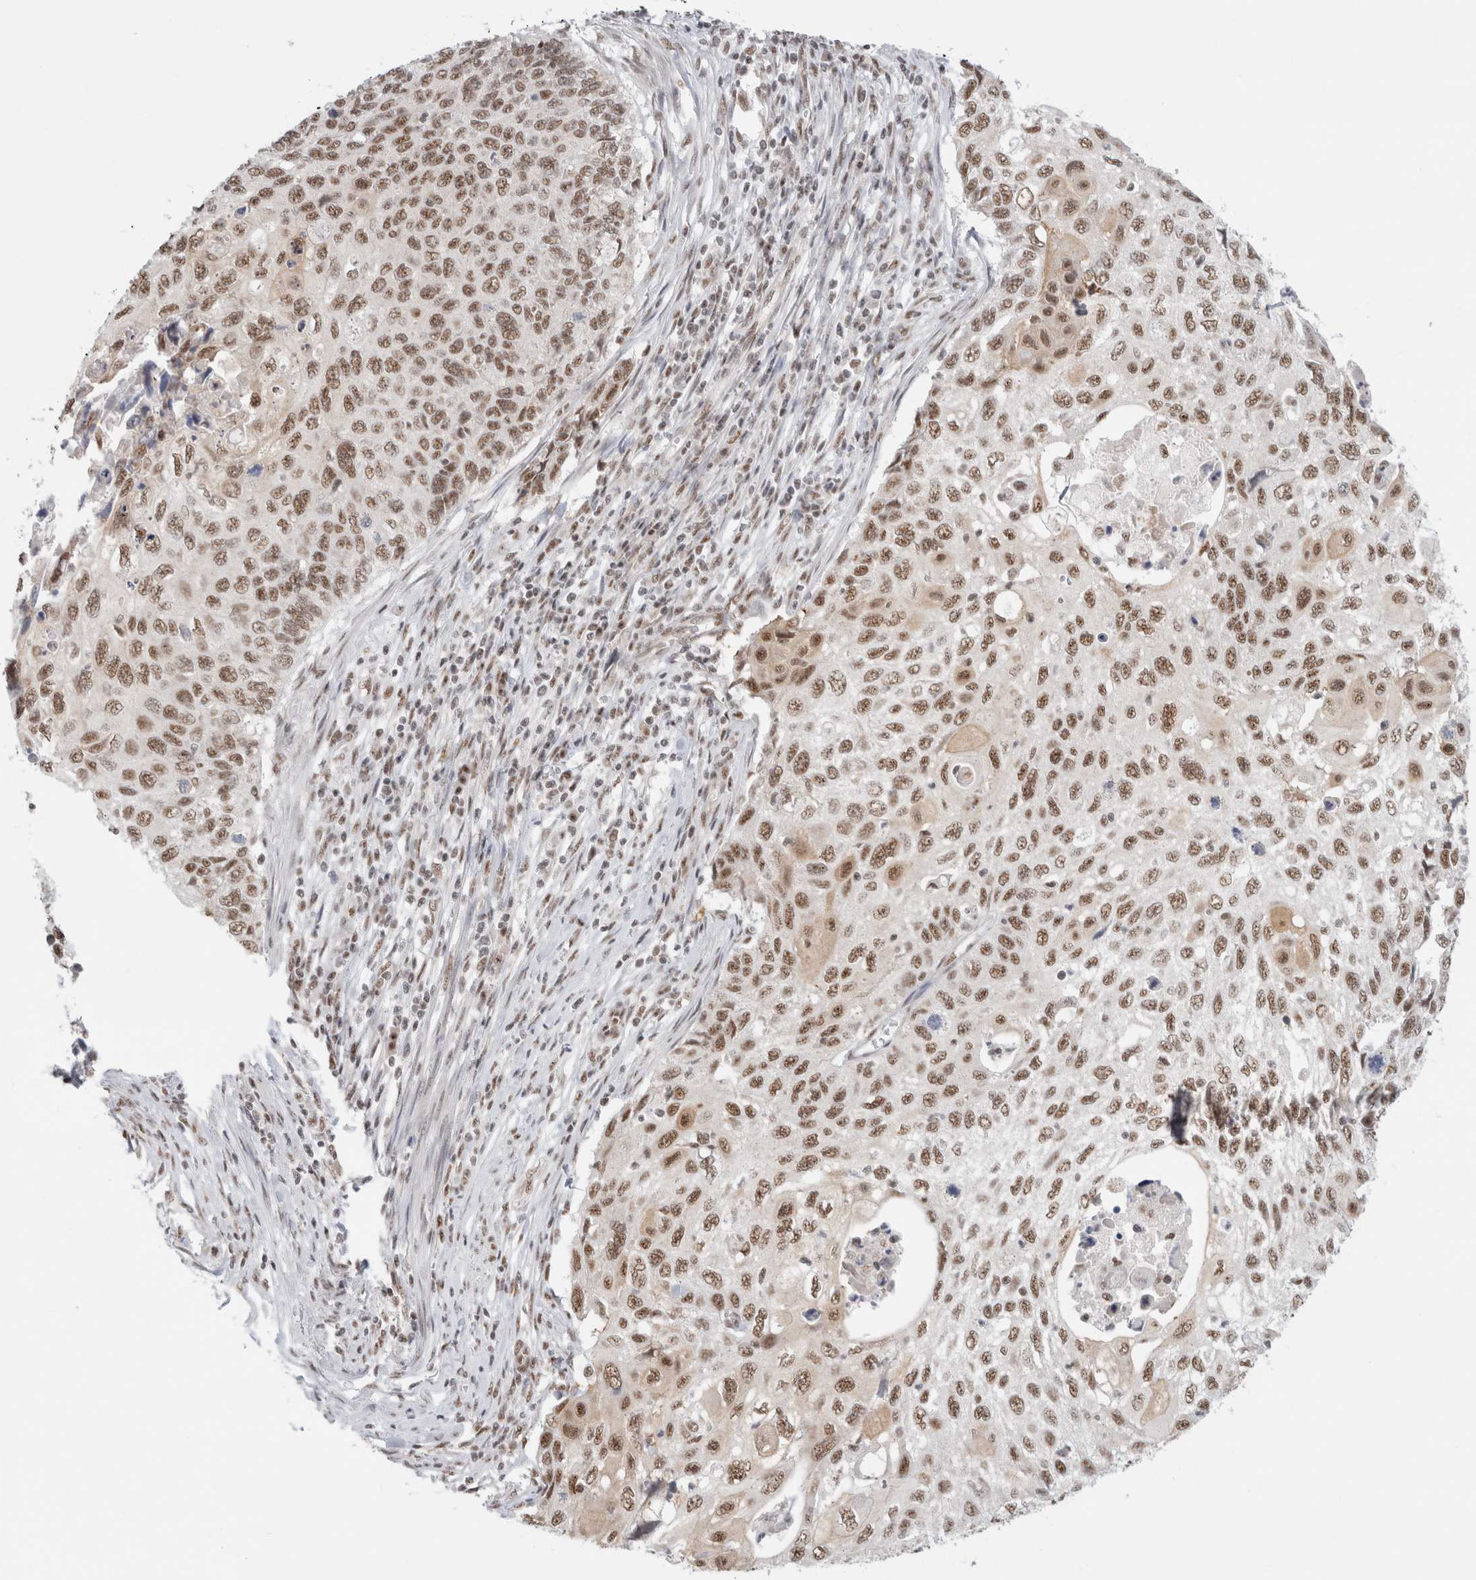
{"staining": {"intensity": "moderate", "quantity": ">75%", "location": "nuclear"}, "tissue": "cervical cancer", "cell_type": "Tumor cells", "image_type": "cancer", "snomed": [{"axis": "morphology", "description": "Squamous cell carcinoma, NOS"}, {"axis": "topography", "description": "Cervix"}], "caption": "Immunohistochemistry of human cervical cancer (squamous cell carcinoma) reveals medium levels of moderate nuclear expression in about >75% of tumor cells.", "gene": "TRMT12", "patient": {"sex": "female", "age": 70}}